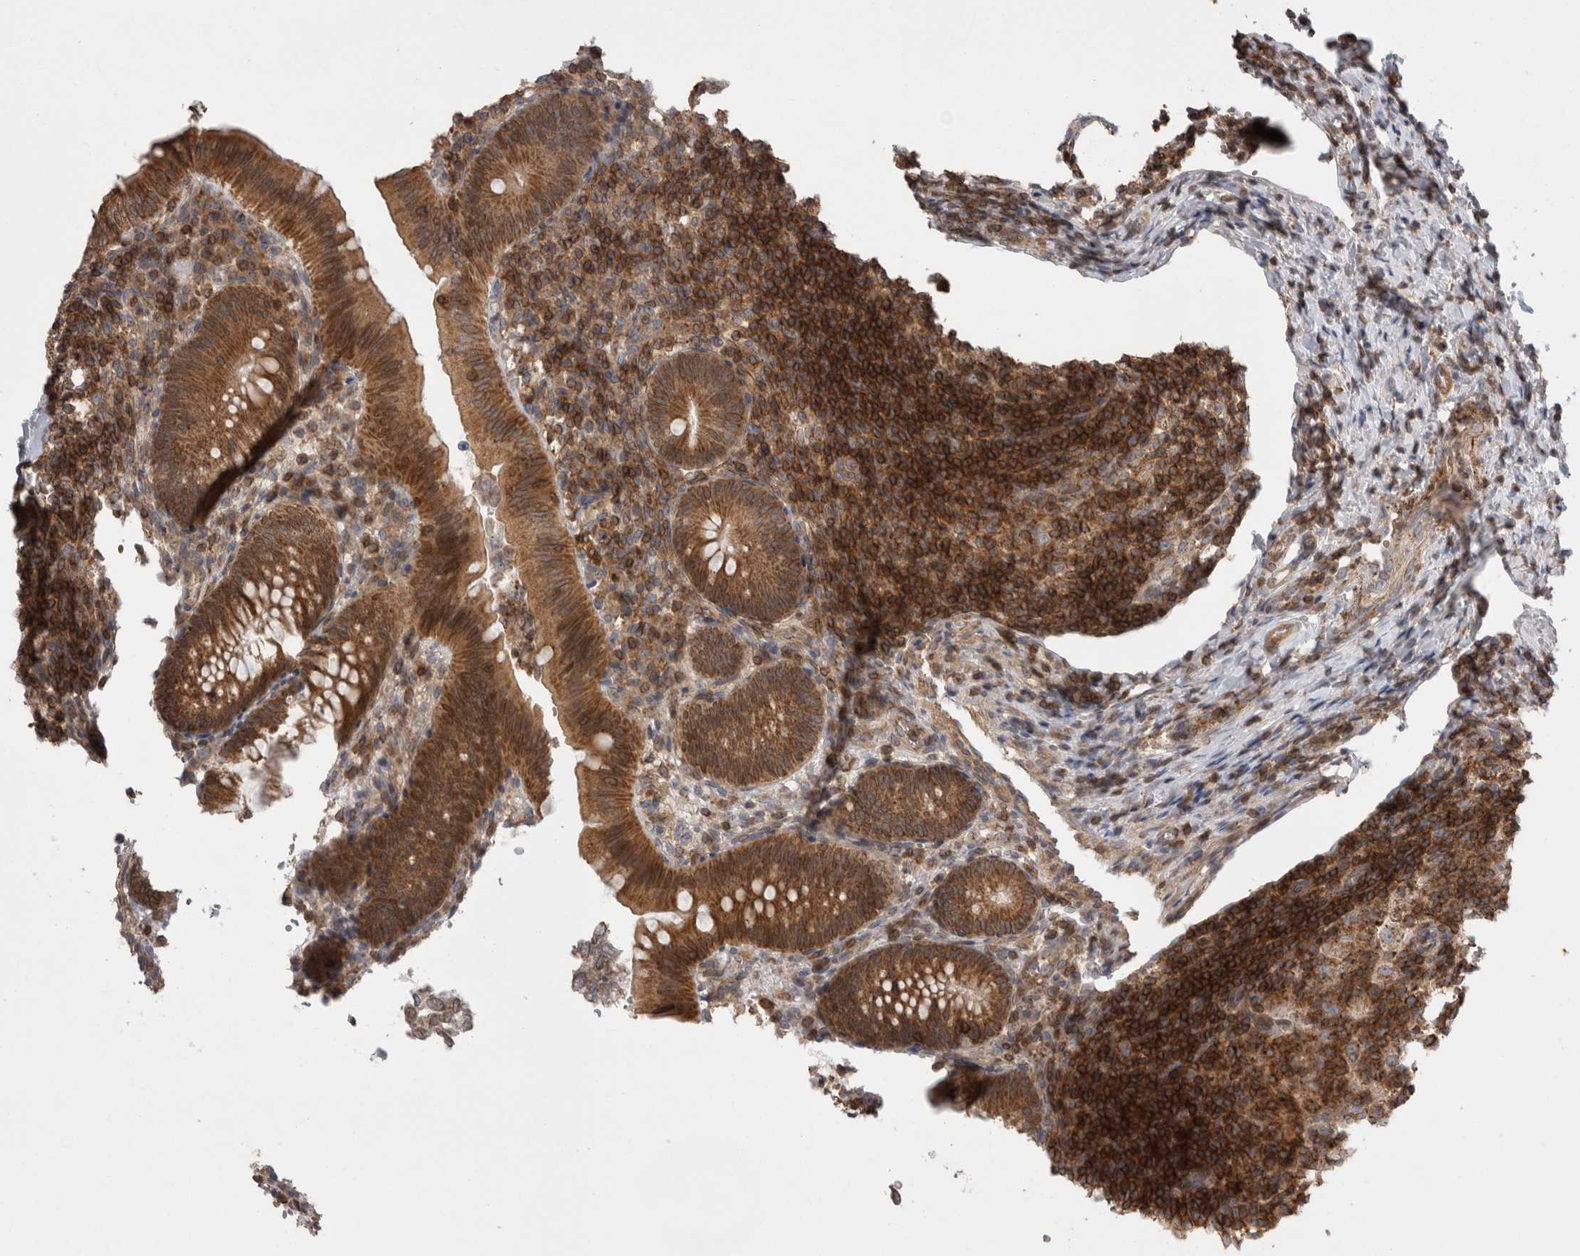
{"staining": {"intensity": "moderate", "quantity": ">75%", "location": "cytoplasmic/membranous"}, "tissue": "appendix", "cell_type": "Glandular cells", "image_type": "normal", "snomed": [{"axis": "morphology", "description": "Normal tissue, NOS"}, {"axis": "topography", "description": "Appendix"}], "caption": "Protein staining of benign appendix shows moderate cytoplasmic/membranous positivity in approximately >75% of glandular cells.", "gene": "DARS2", "patient": {"sex": "male", "age": 1}}